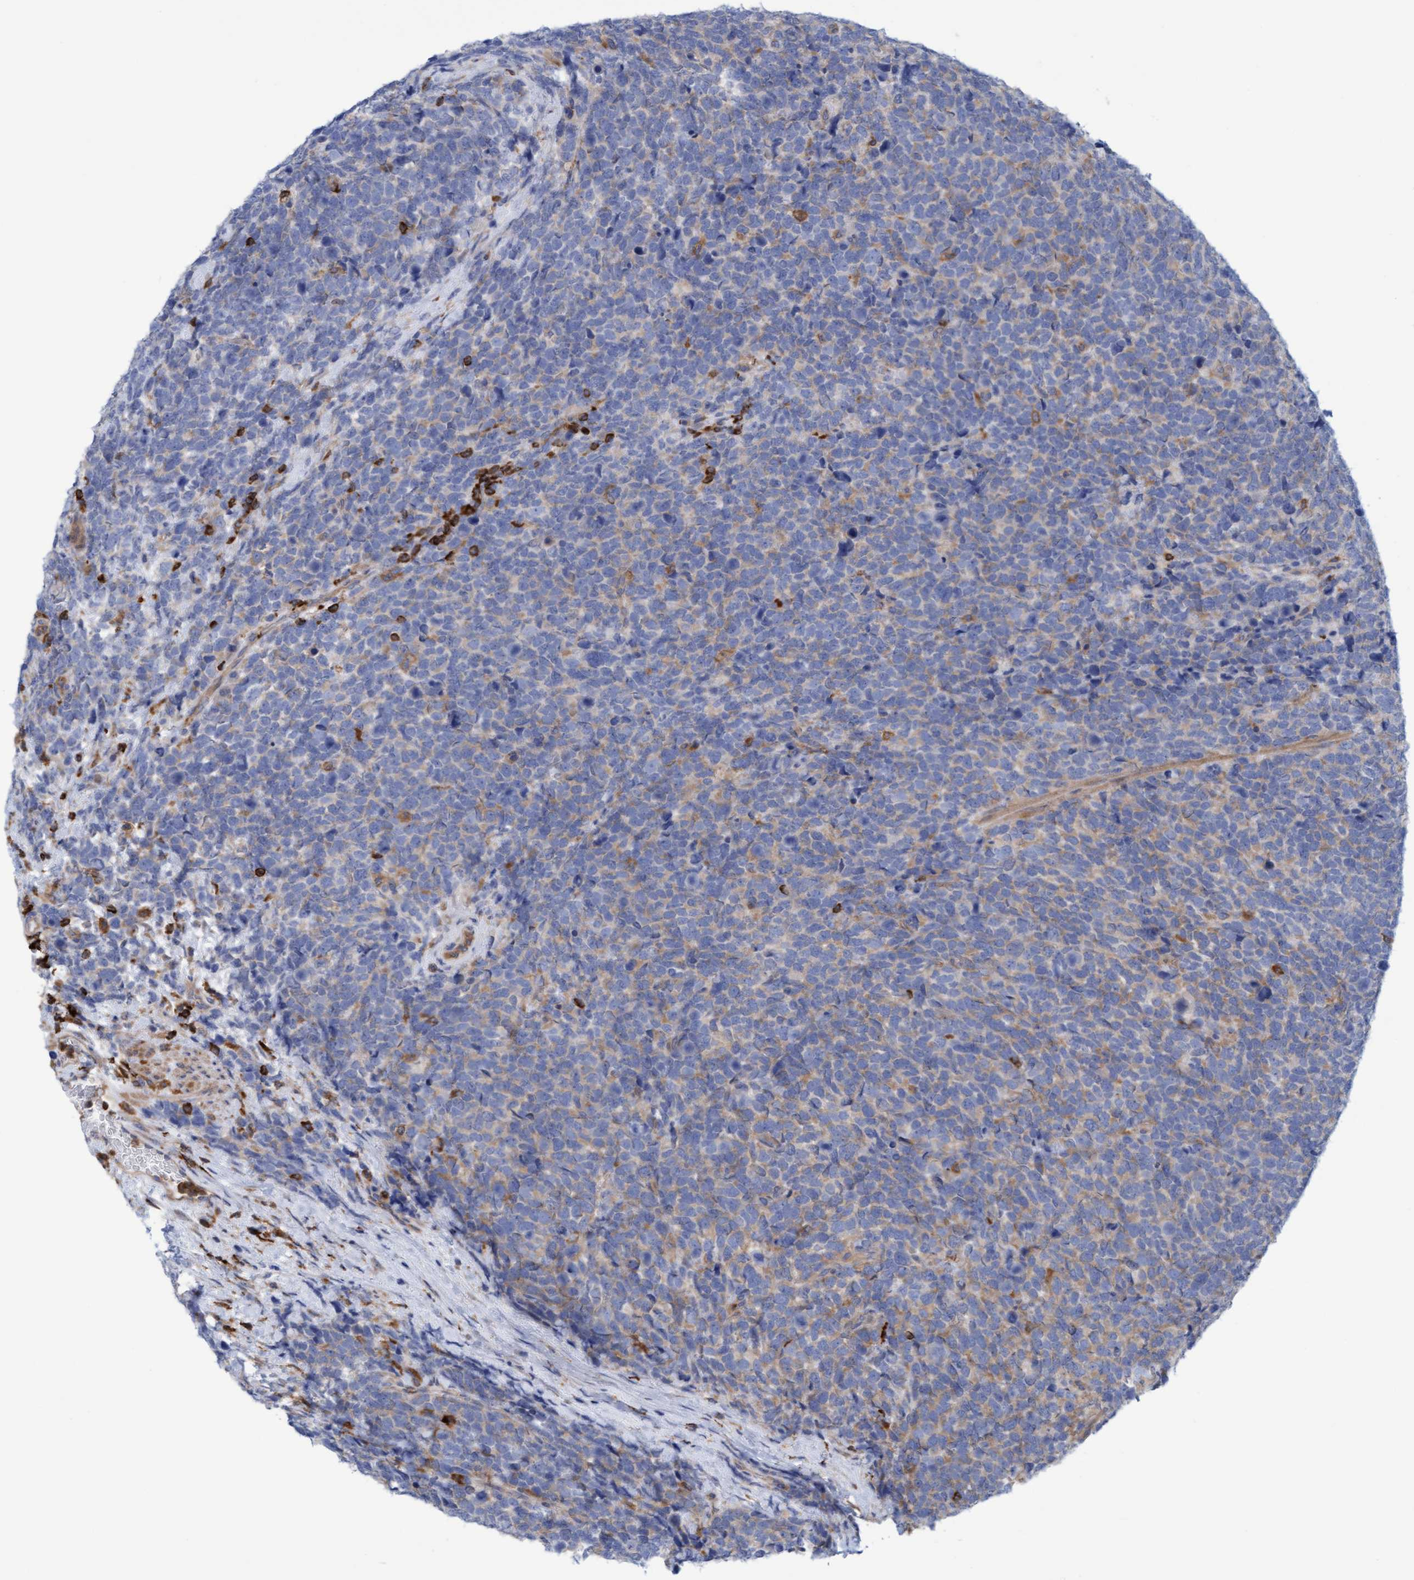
{"staining": {"intensity": "weak", "quantity": "25%-75%", "location": "cytoplasmic/membranous"}, "tissue": "urothelial cancer", "cell_type": "Tumor cells", "image_type": "cancer", "snomed": [{"axis": "morphology", "description": "Urothelial carcinoma, High grade"}, {"axis": "topography", "description": "Urinary bladder"}], "caption": "About 25%-75% of tumor cells in human urothelial cancer reveal weak cytoplasmic/membranous protein staining as visualized by brown immunohistochemical staining.", "gene": "FNBP1", "patient": {"sex": "female", "age": 82}}